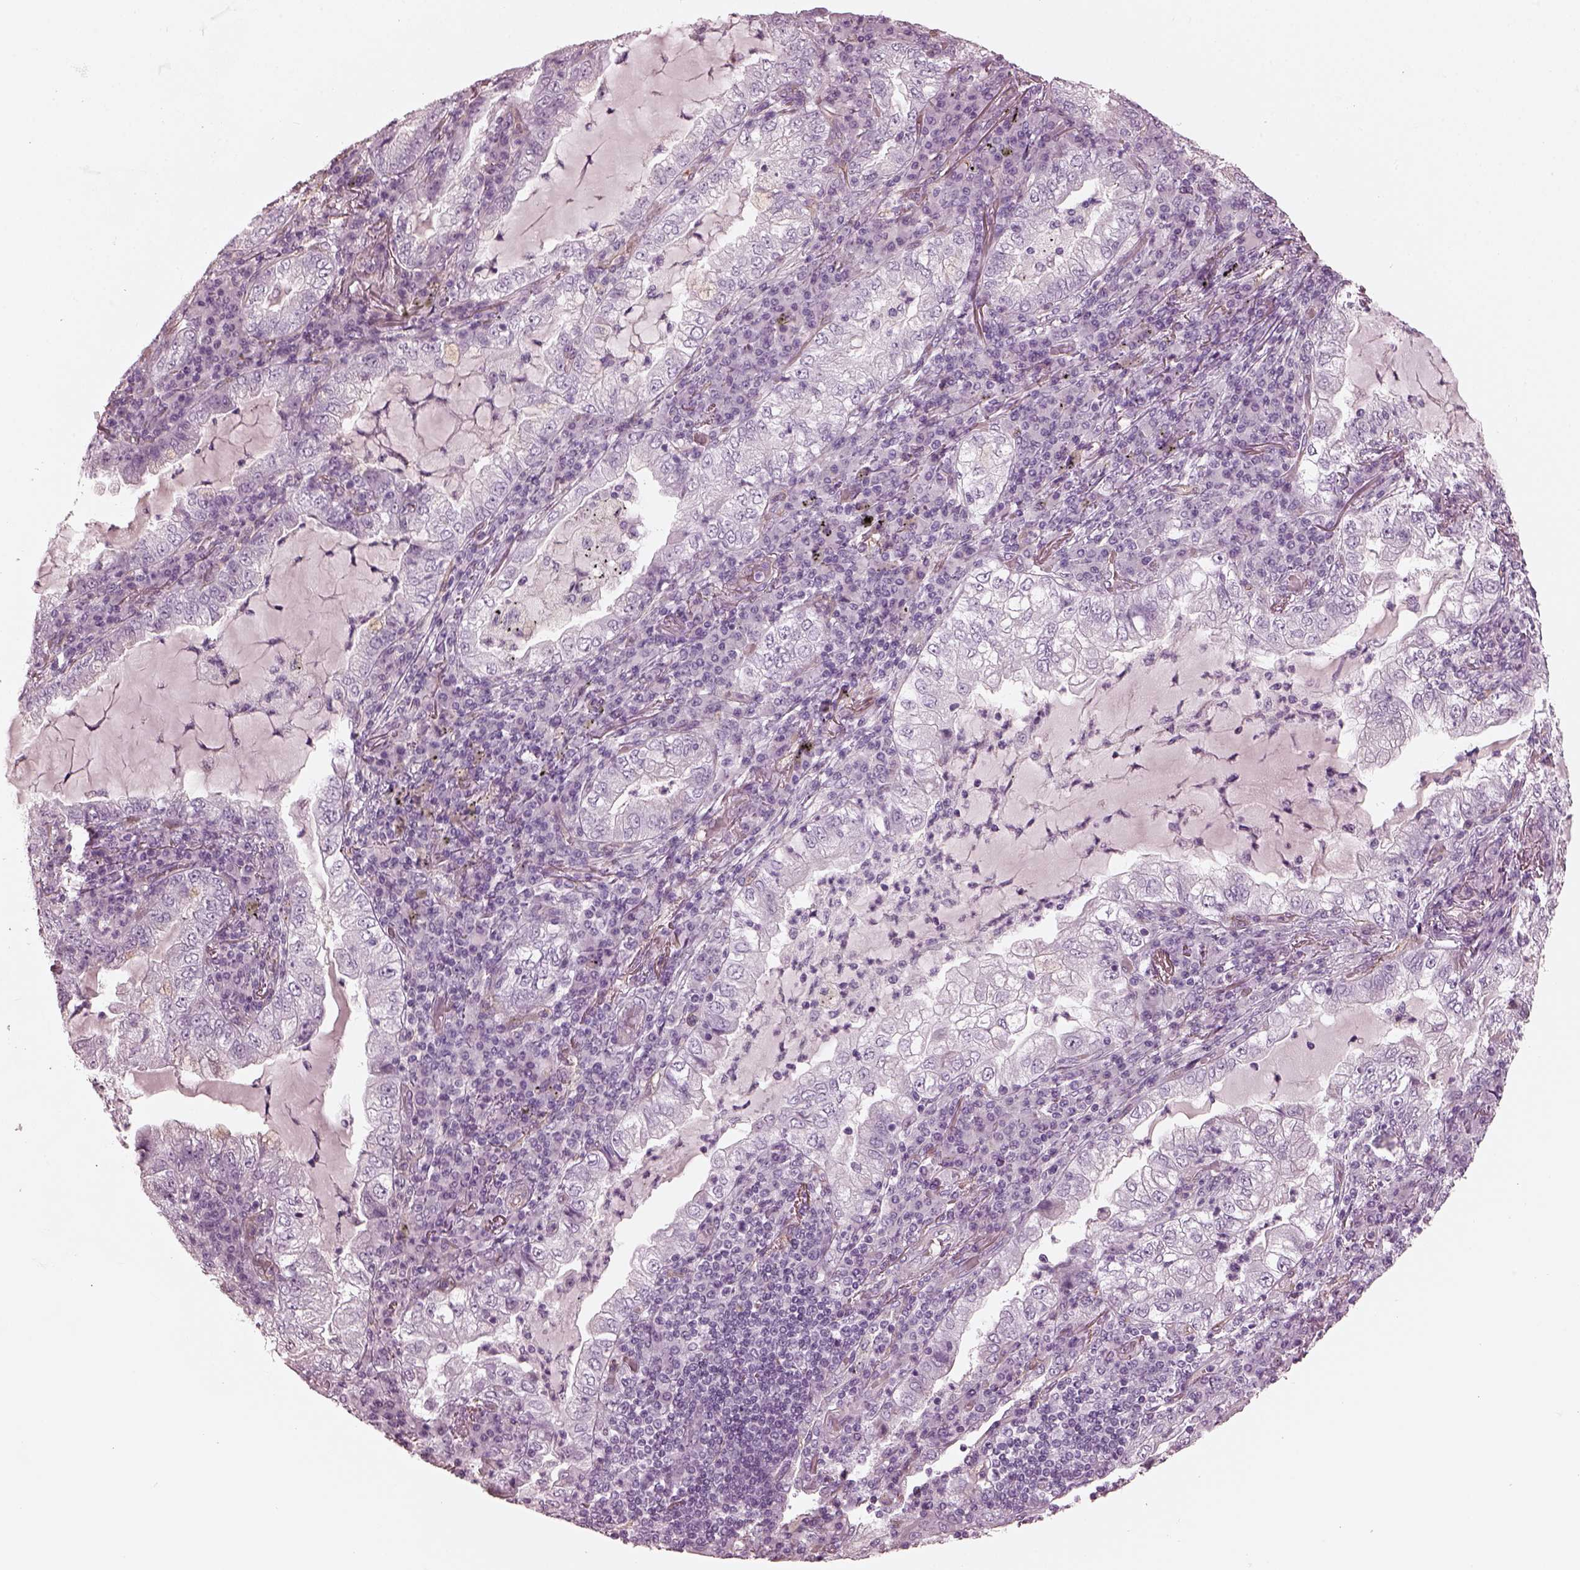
{"staining": {"intensity": "negative", "quantity": "none", "location": "none"}, "tissue": "lung cancer", "cell_type": "Tumor cells", "image_type": "cancer", "snomed": [{"axis": "morphology", "description": "Adenocarcinoma, NOS"}, {"axis": "topography", "description": "Lung"}], "caption": "Immunohistochemistry of human lung adenocarcinoma displays no staining in tumor cells.", "gene": "EIF4E1B", "patient": {"sex": "female", "age": 73}}